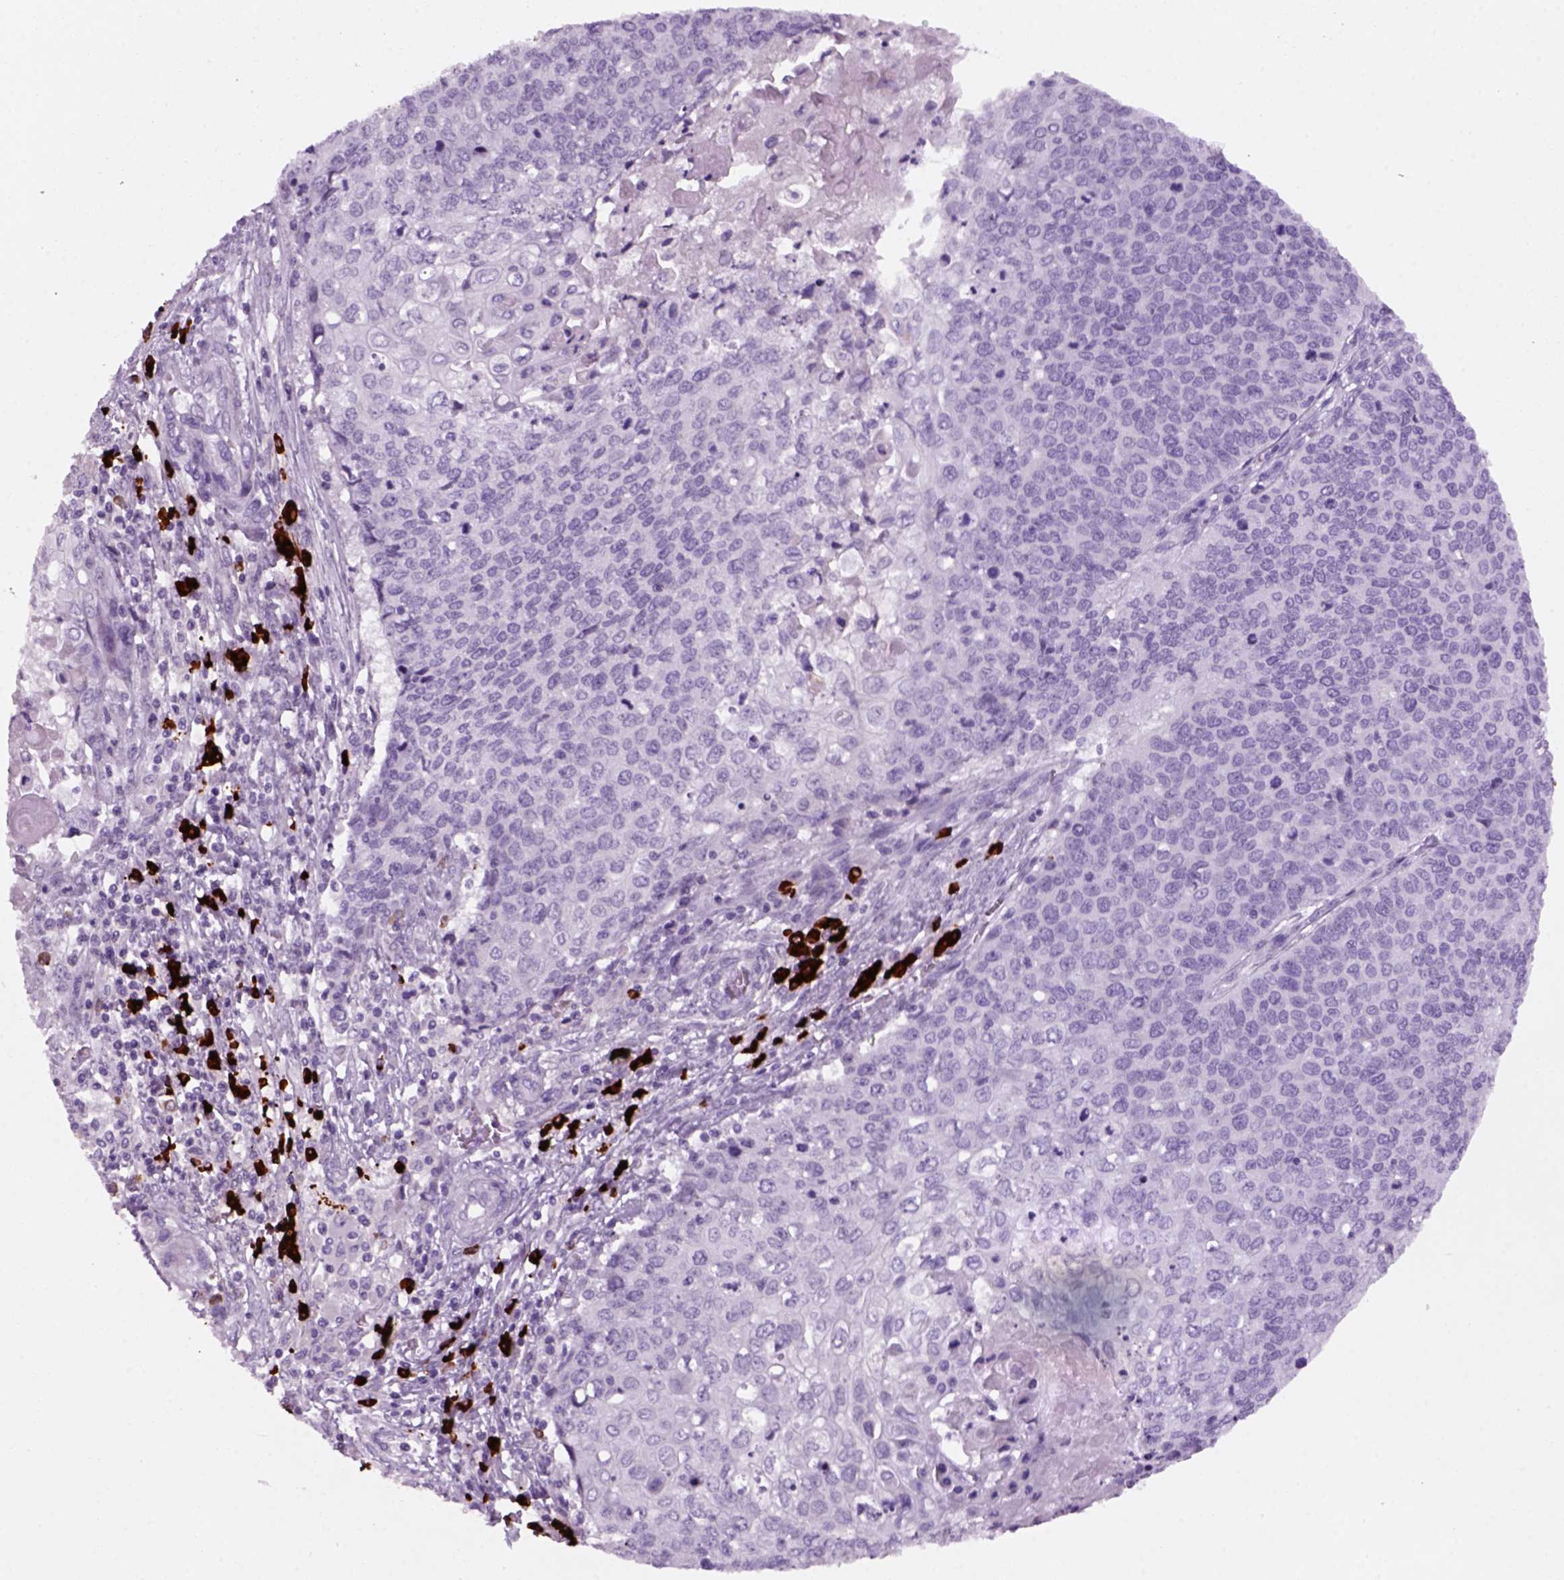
{"staining": {"intensity": "negative", "quantity": "none", "location": "none"}, "tissue": "cervical cancer", "cell_type": "Tumor cells", "image_type": "cancer", "snomed": [{"axis": "morphology", "description": "Squamous cell carcinoma, NOS"}, {"axis": "topography", "description": "Cervix"}], "caption": "IHC of cervical cancer shows no expression in tumor cells. (Stains: DAB IHC with hematoxylin counter stain, Microscopy: brightfield microscopy at high magnification).", "gene": "MZB1", "patient": {"sex": "female", "age": 39}}